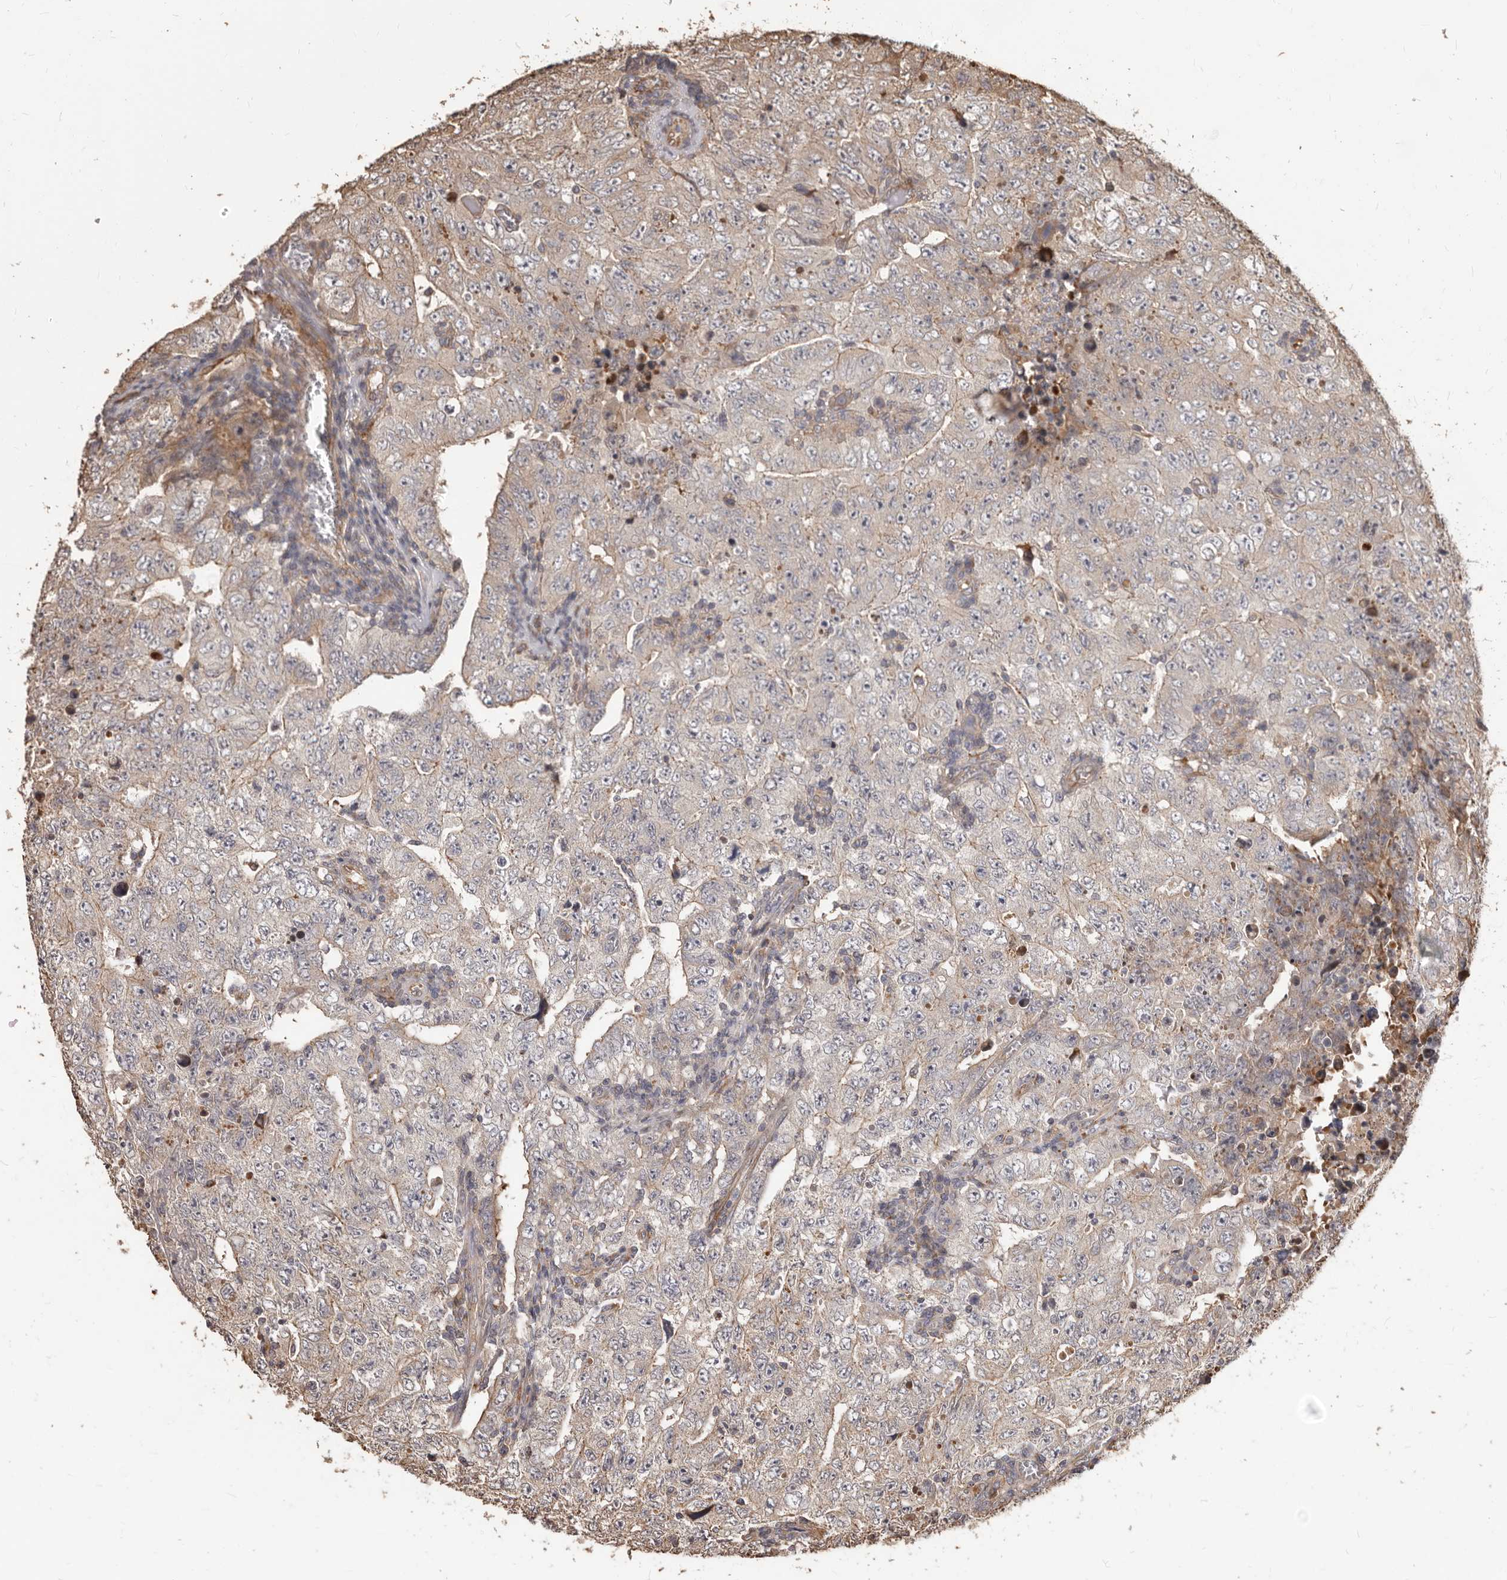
{"staining": {"intensity": "weak", "quantity": "<25%", "location": "cytoplasmic/membranous"}, "tissue": "testis cancer", "cell_type": "Tumor cells", "image_type": "cancer", "snomed": [{"axis": "morphology", "description": "Carcinoma, Embryonal, NOS"}, {"axis": "topography", "description": "Testis"}], "caption": "A photomicrograph of testis cancer stained for a protein reveals no brown staining in tumor cells. Brightfield microscopy of IHC stained with DAB (3,3'-diaminobenzidine) (brown) and hematoxylin (blue), captured at high magnification.", "gene": "MTO1", "patient": {"sex": "male", "age": 26}}